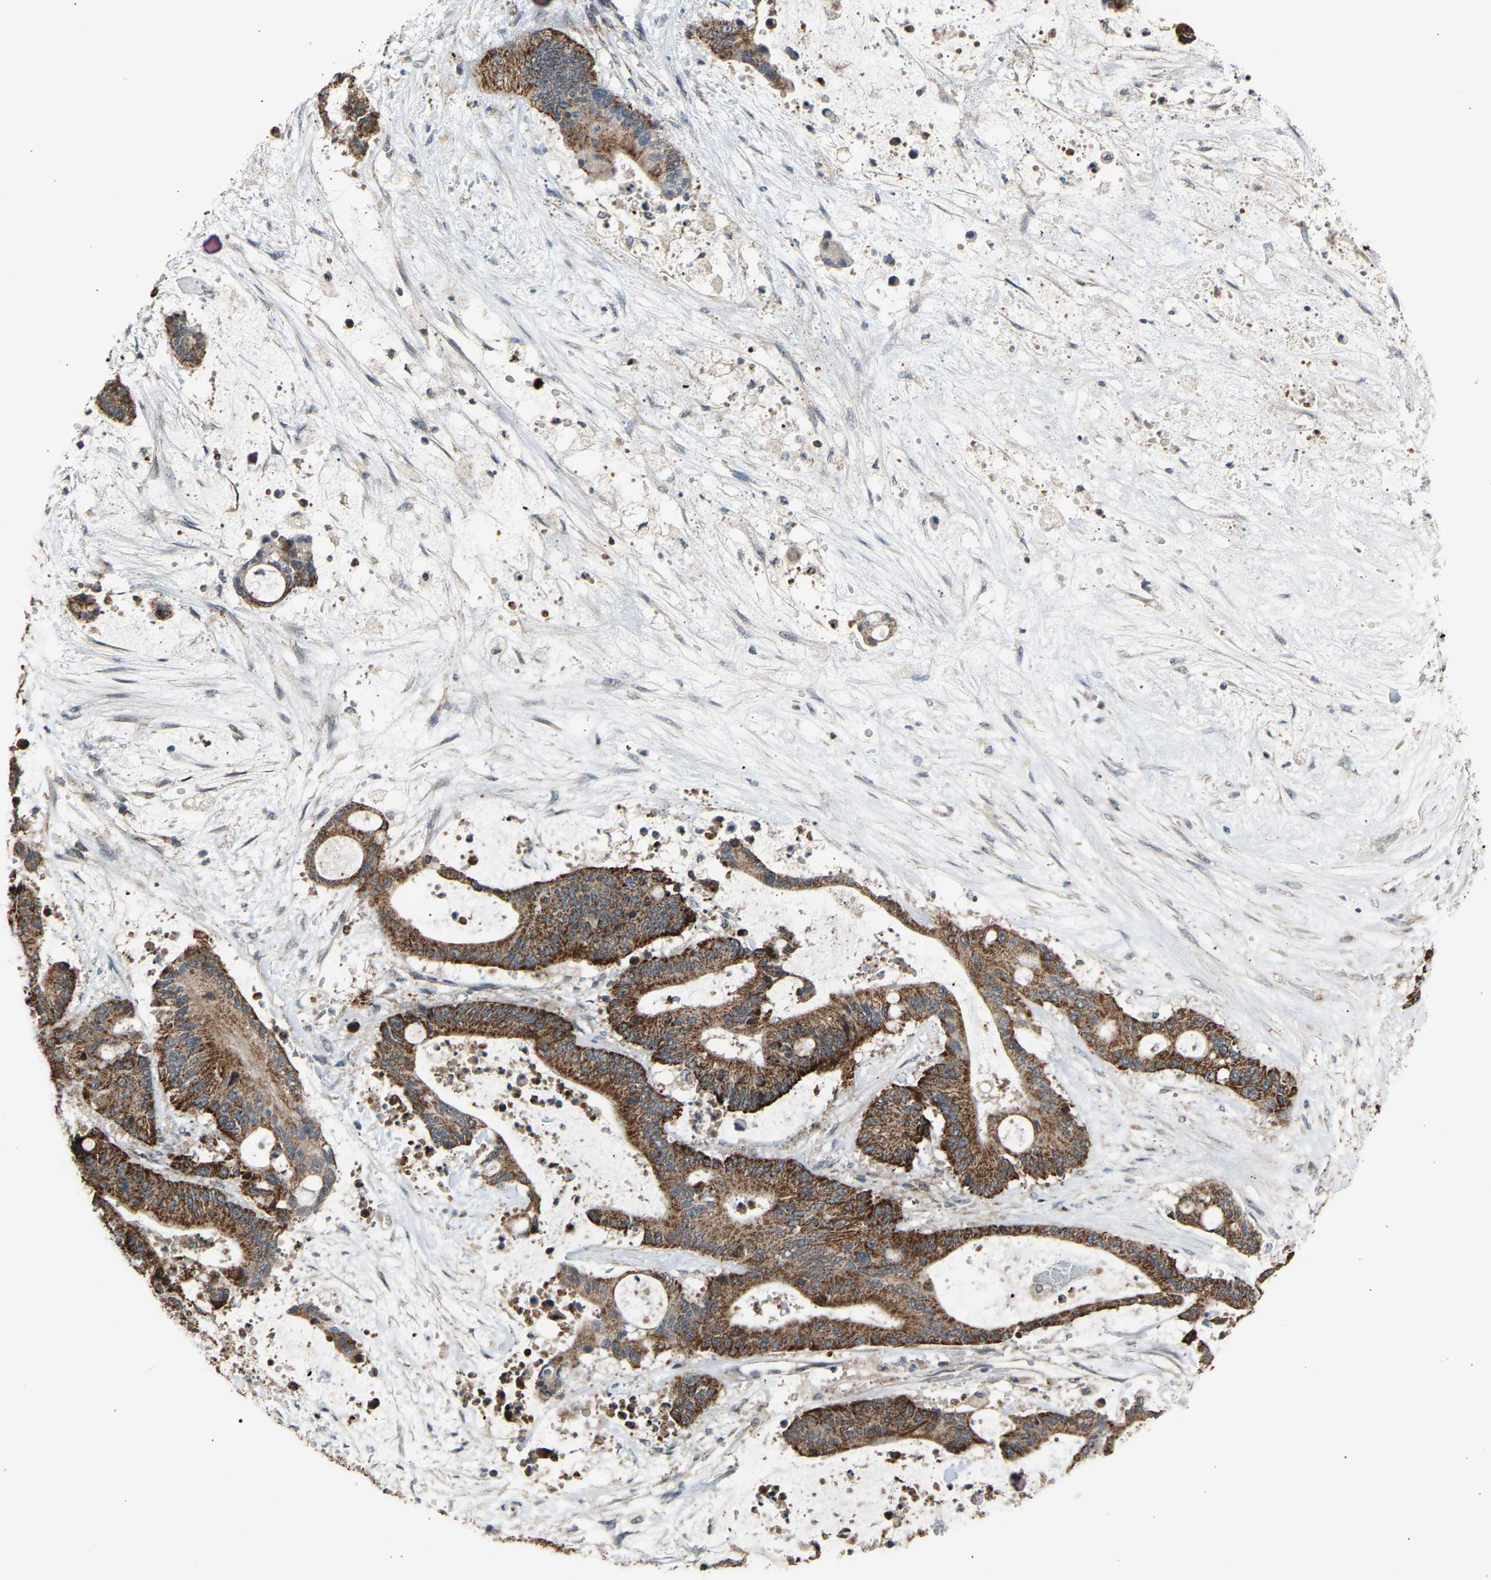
{"staining": {"intensity": "strong", "quantity": ">75%", "location": "cytoplasmic/membranous"}, "tissue": "liver cancer", "cell_type": "Tumor cells", "image_type": "cancer", "snomed": [{"axis": "morphology", "description": "Normal tissue, NOS"}, {"axis": "morphology", "description": "Cholangiocarcinoma"}, {"axis": "topography", "description": "Liver"}, {"axis": "topography", "description": "Peripheral nerve tissue"}], "caption": "Liver cholangiocarcinoma tissue demonstrates strong cytoplasmic/membranous staining in about >75% of tumor cells, visualized by immunohistochemistry. (IHC, brightfield microscopy, high magnification).", "gene": "SLIRP", "patient": {"sex": "female", "age": 73}}